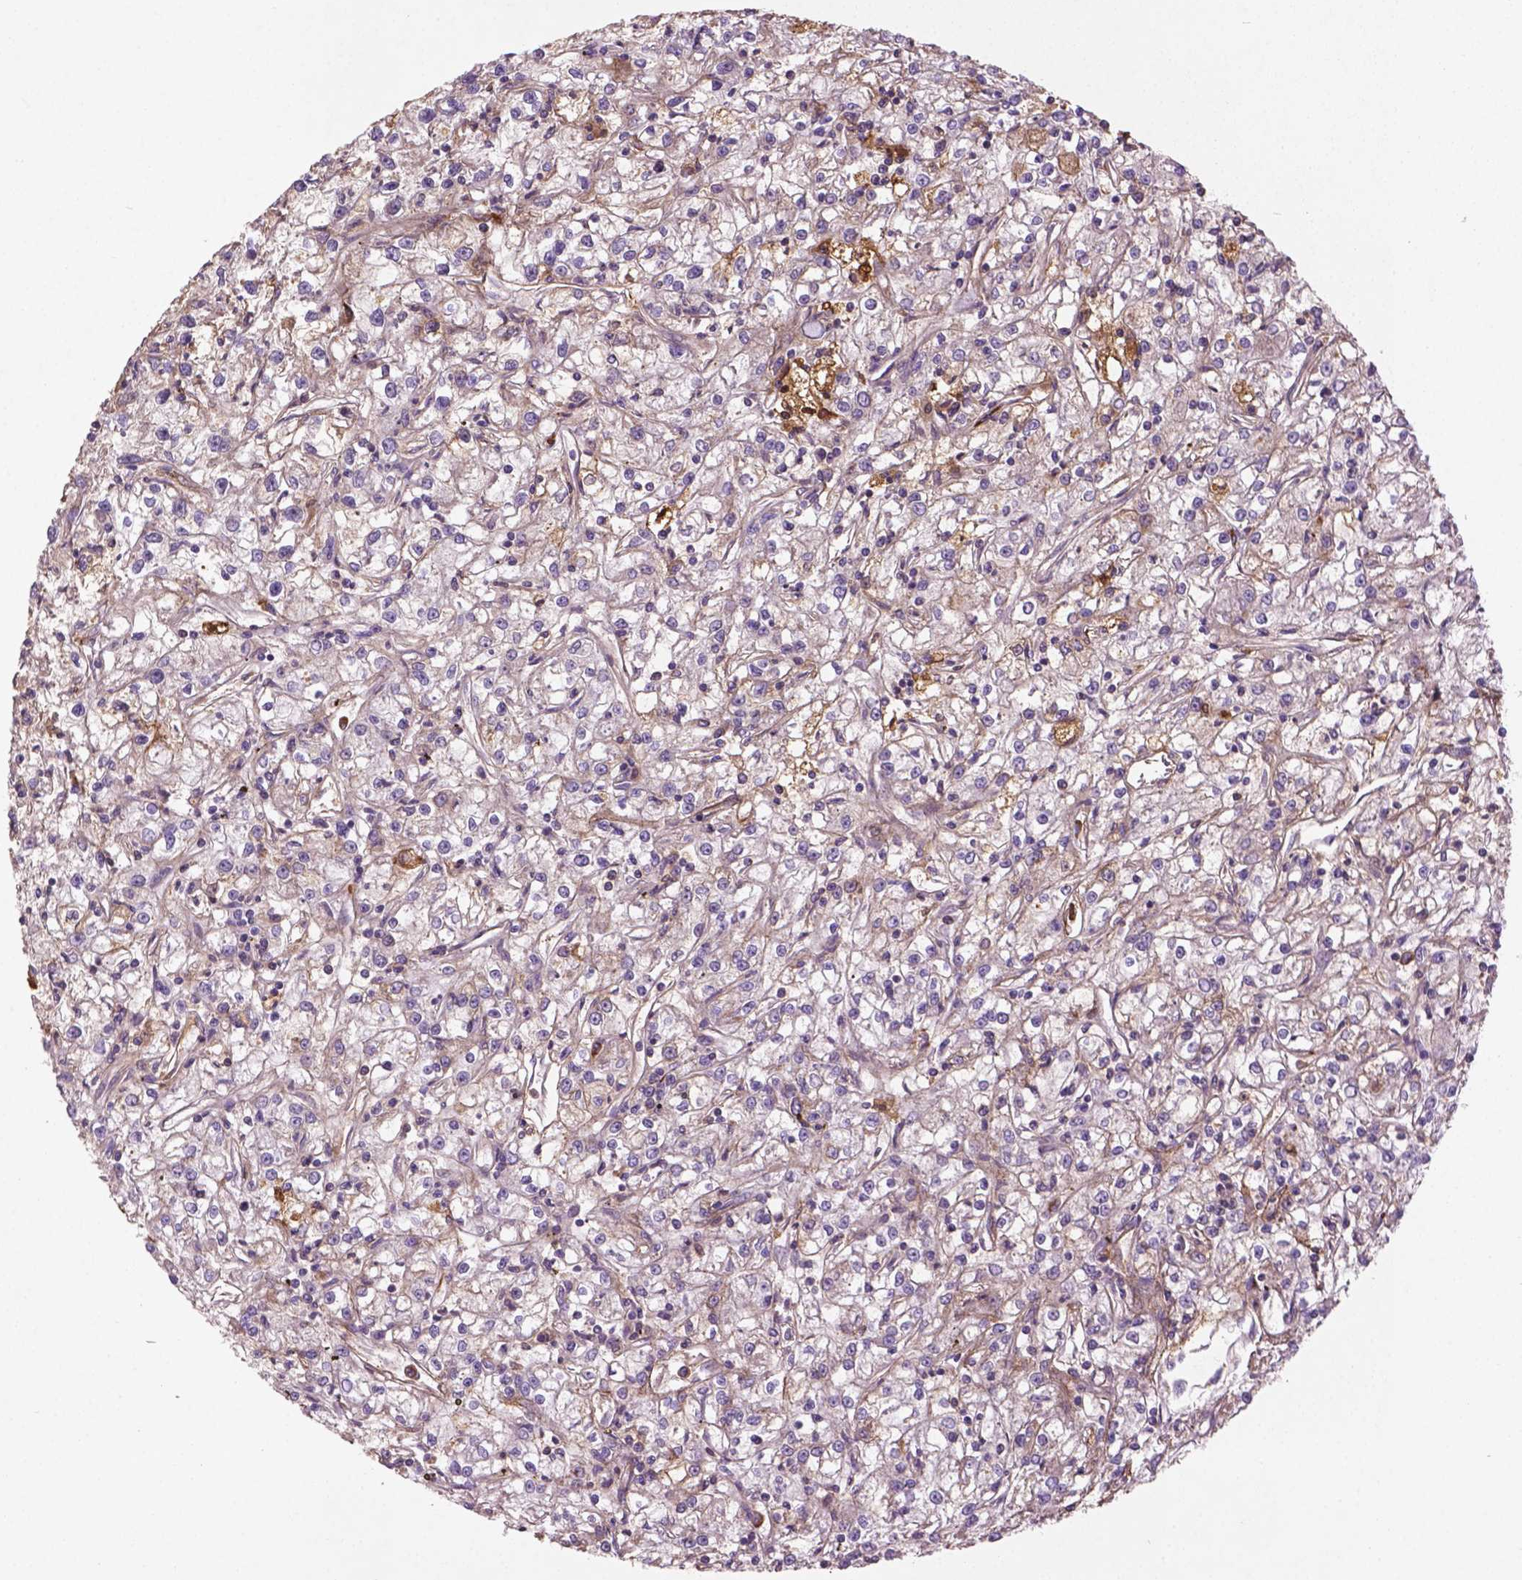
{"staining": {"intensity": "negative", "quantity": "none", "location": "none"}, "tissue": "renal cancer", "cell_type": "Tumor cells", "image_type": "cancer", "snomed": [{"axis": "morphology", "description": "Adenocarcinoma, NOS"}, {"axis": "topography", "description": "Kidney"}], "caption": "Immunohistochemistry (IHC) micrograph of human renal adenocarcinoma stained for a protein (brown), which displays no expression in tumor cells.", "gene": "LRRC3C", "patient": {"sex": "female", "age": 59}}